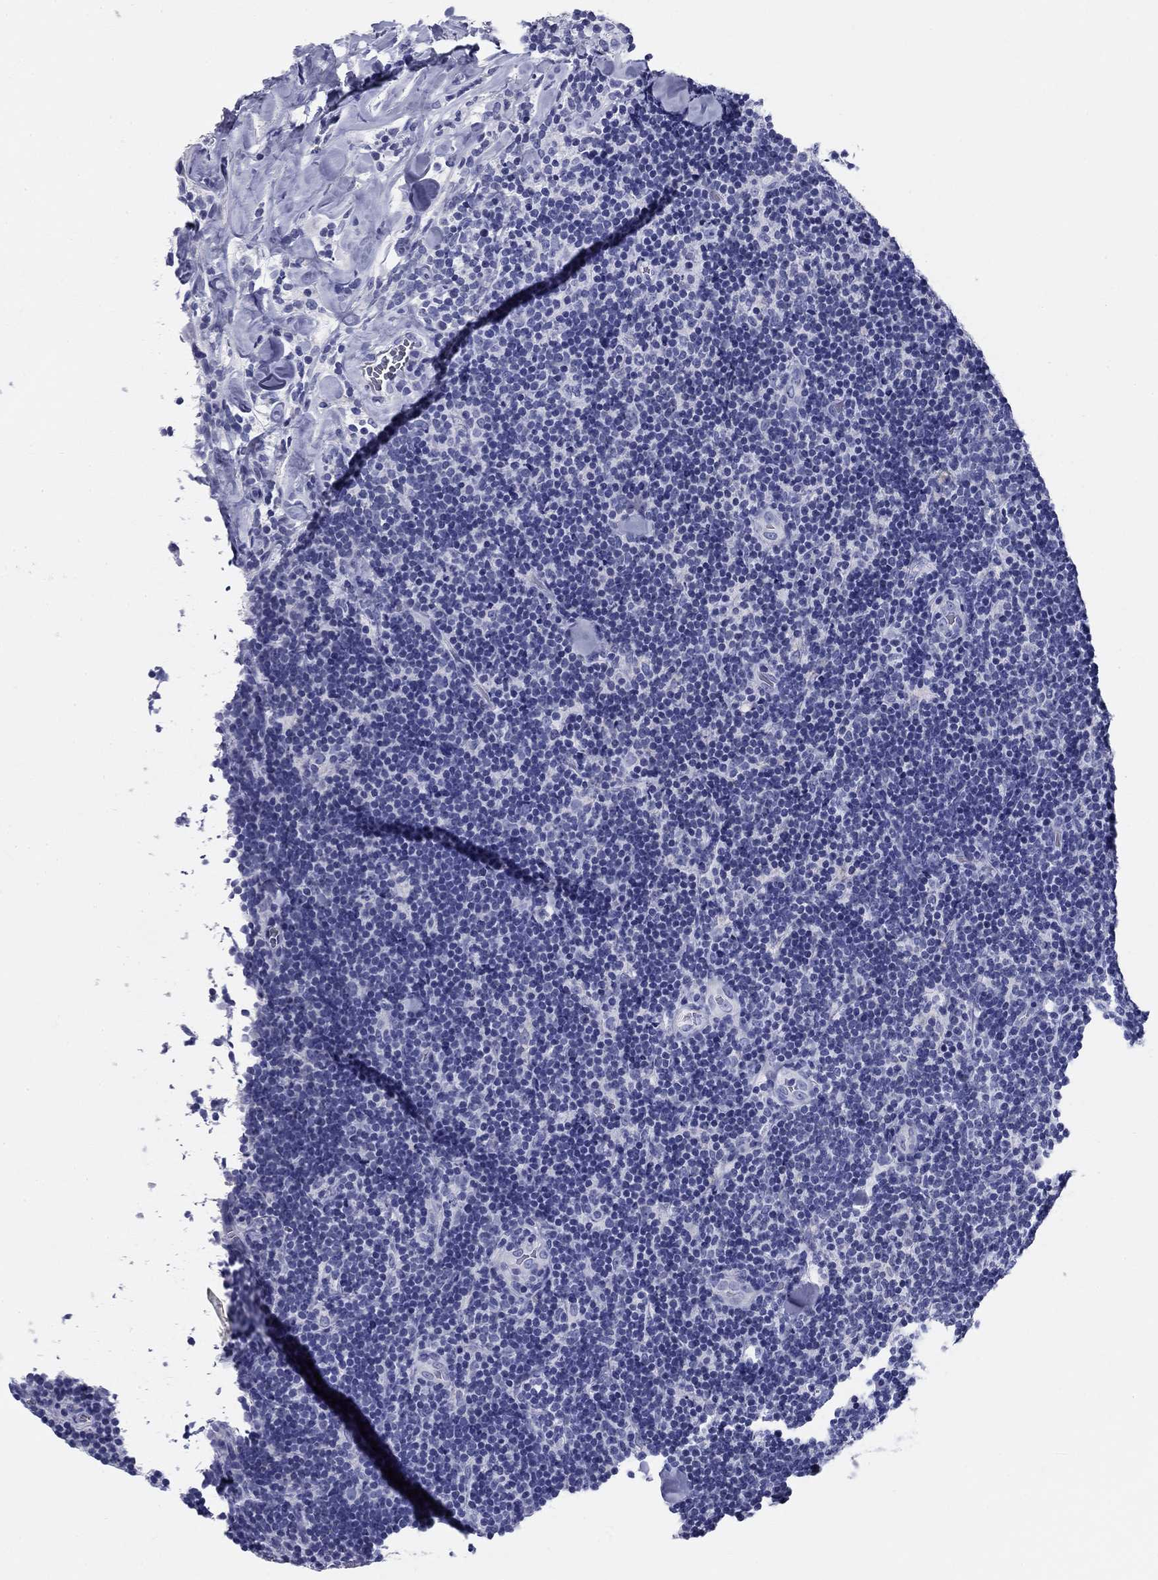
{"staining": {"intensity": "negative", "quantity": "none", "location": "none"}, "tissue": "lymphoma", "cell_type": "Tumor cells", "image_type": "cancer", "snomed": [{"axis": "morphology", "description": "Malignant lymphoma, non-Hodgkin's type, Low grade"}, {"axis": "topography", "description": "Lymph node"}], "caption": "The photomicrograph displays no significant staining in tumor cells of malignant lymphoma, non-Hodgkin's type (low-grade).", "gene": "UPB1", "patient": {"sex": "female", "age": 56}}